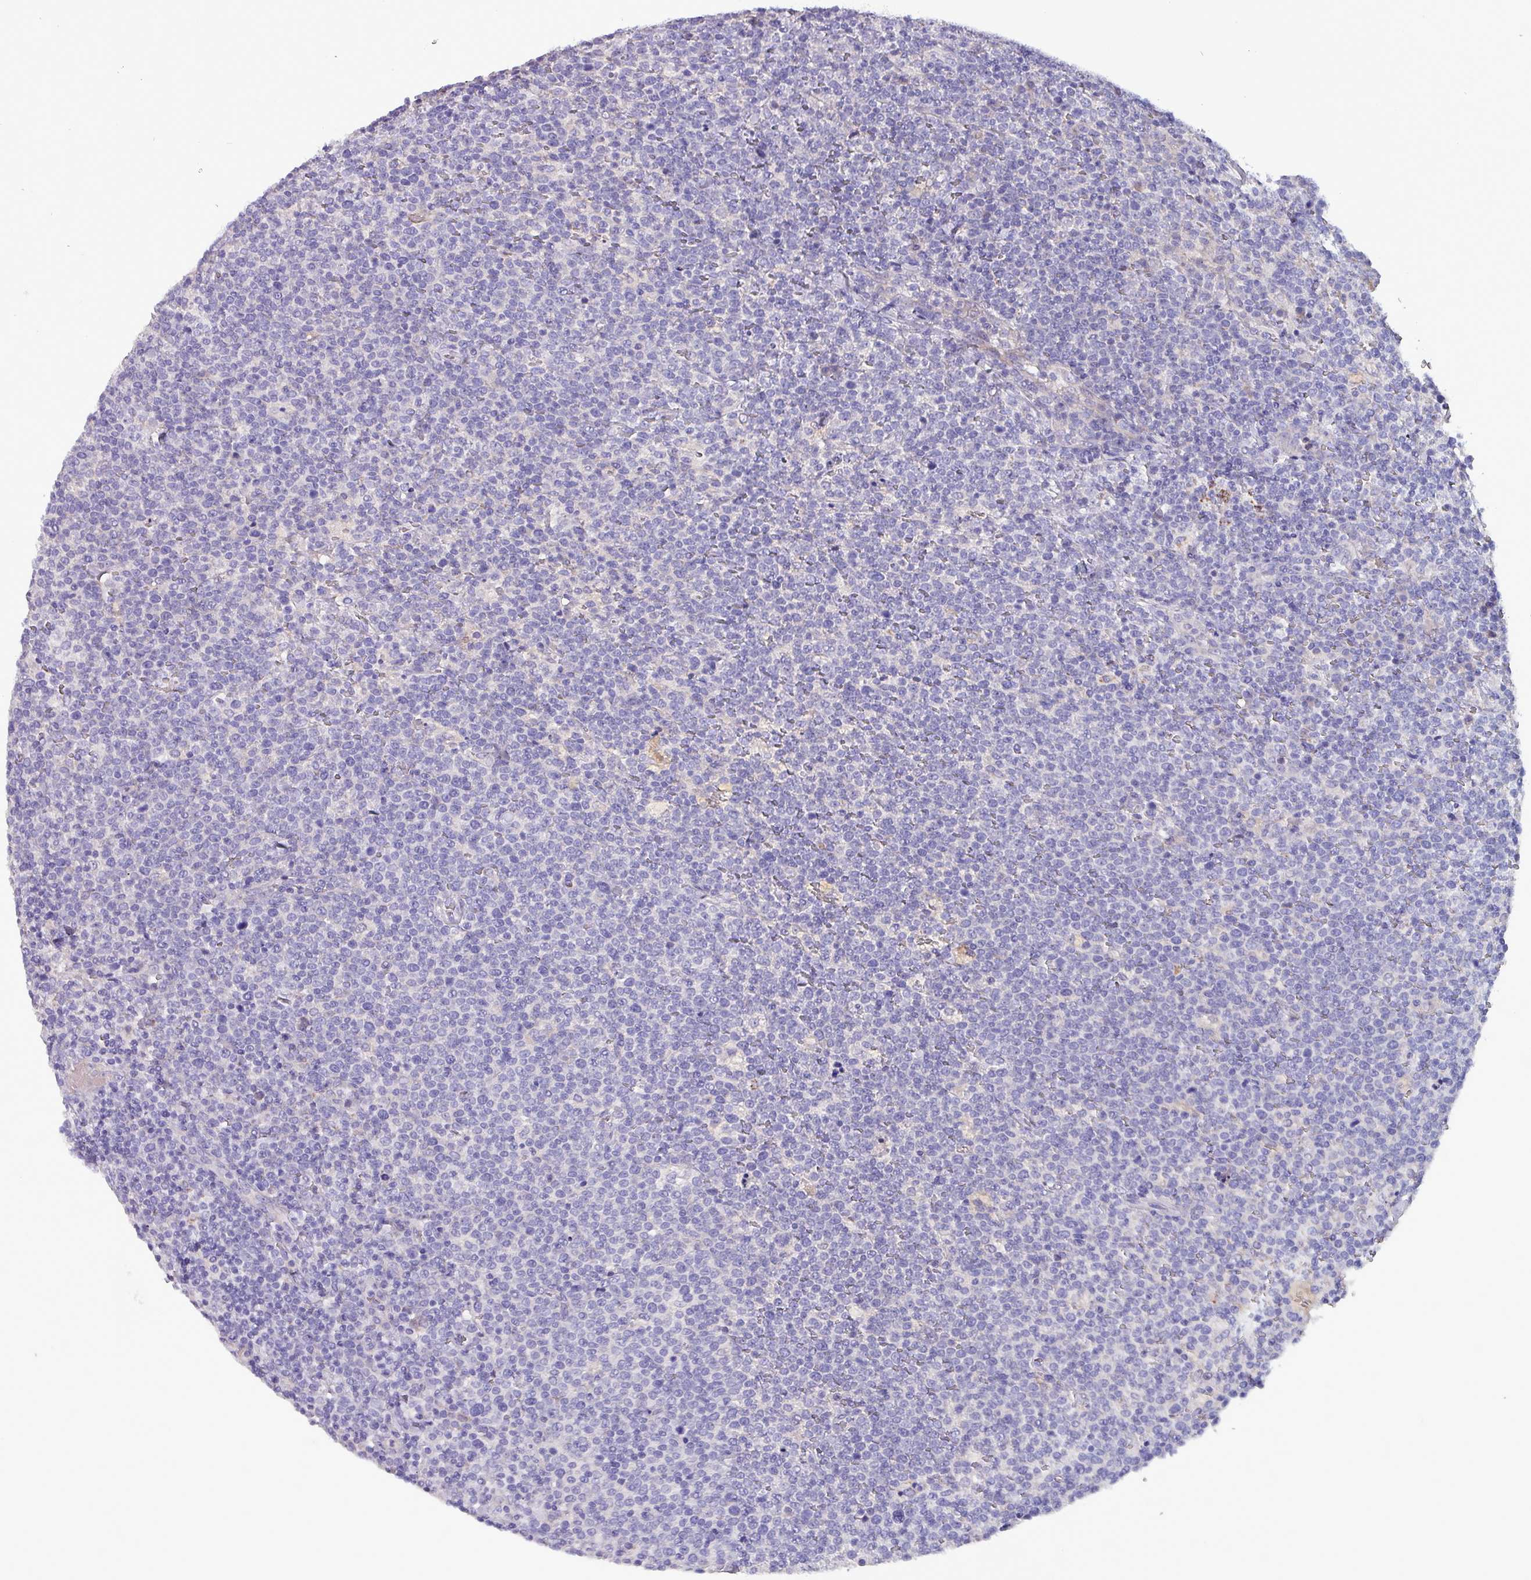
{"staining": {"intensity": "negative", "quantity": "none", "location": "none"}, "tissue": "lymphoma", "cell_type": "Tumor cells", "image_type": "cancer", "snomed": [{"axis": "morphology", "description": "Malignant lymphoma, non-Hodgkin's type, High grade"}, {"axis": "topography", "description": "Lymph node"}], "caption": "Micrograph shows no protein positivity in tumor cells of lymphoma tissue.", "gene": "HSD3B7", "patient": {"sex": "male", "age": 61}}